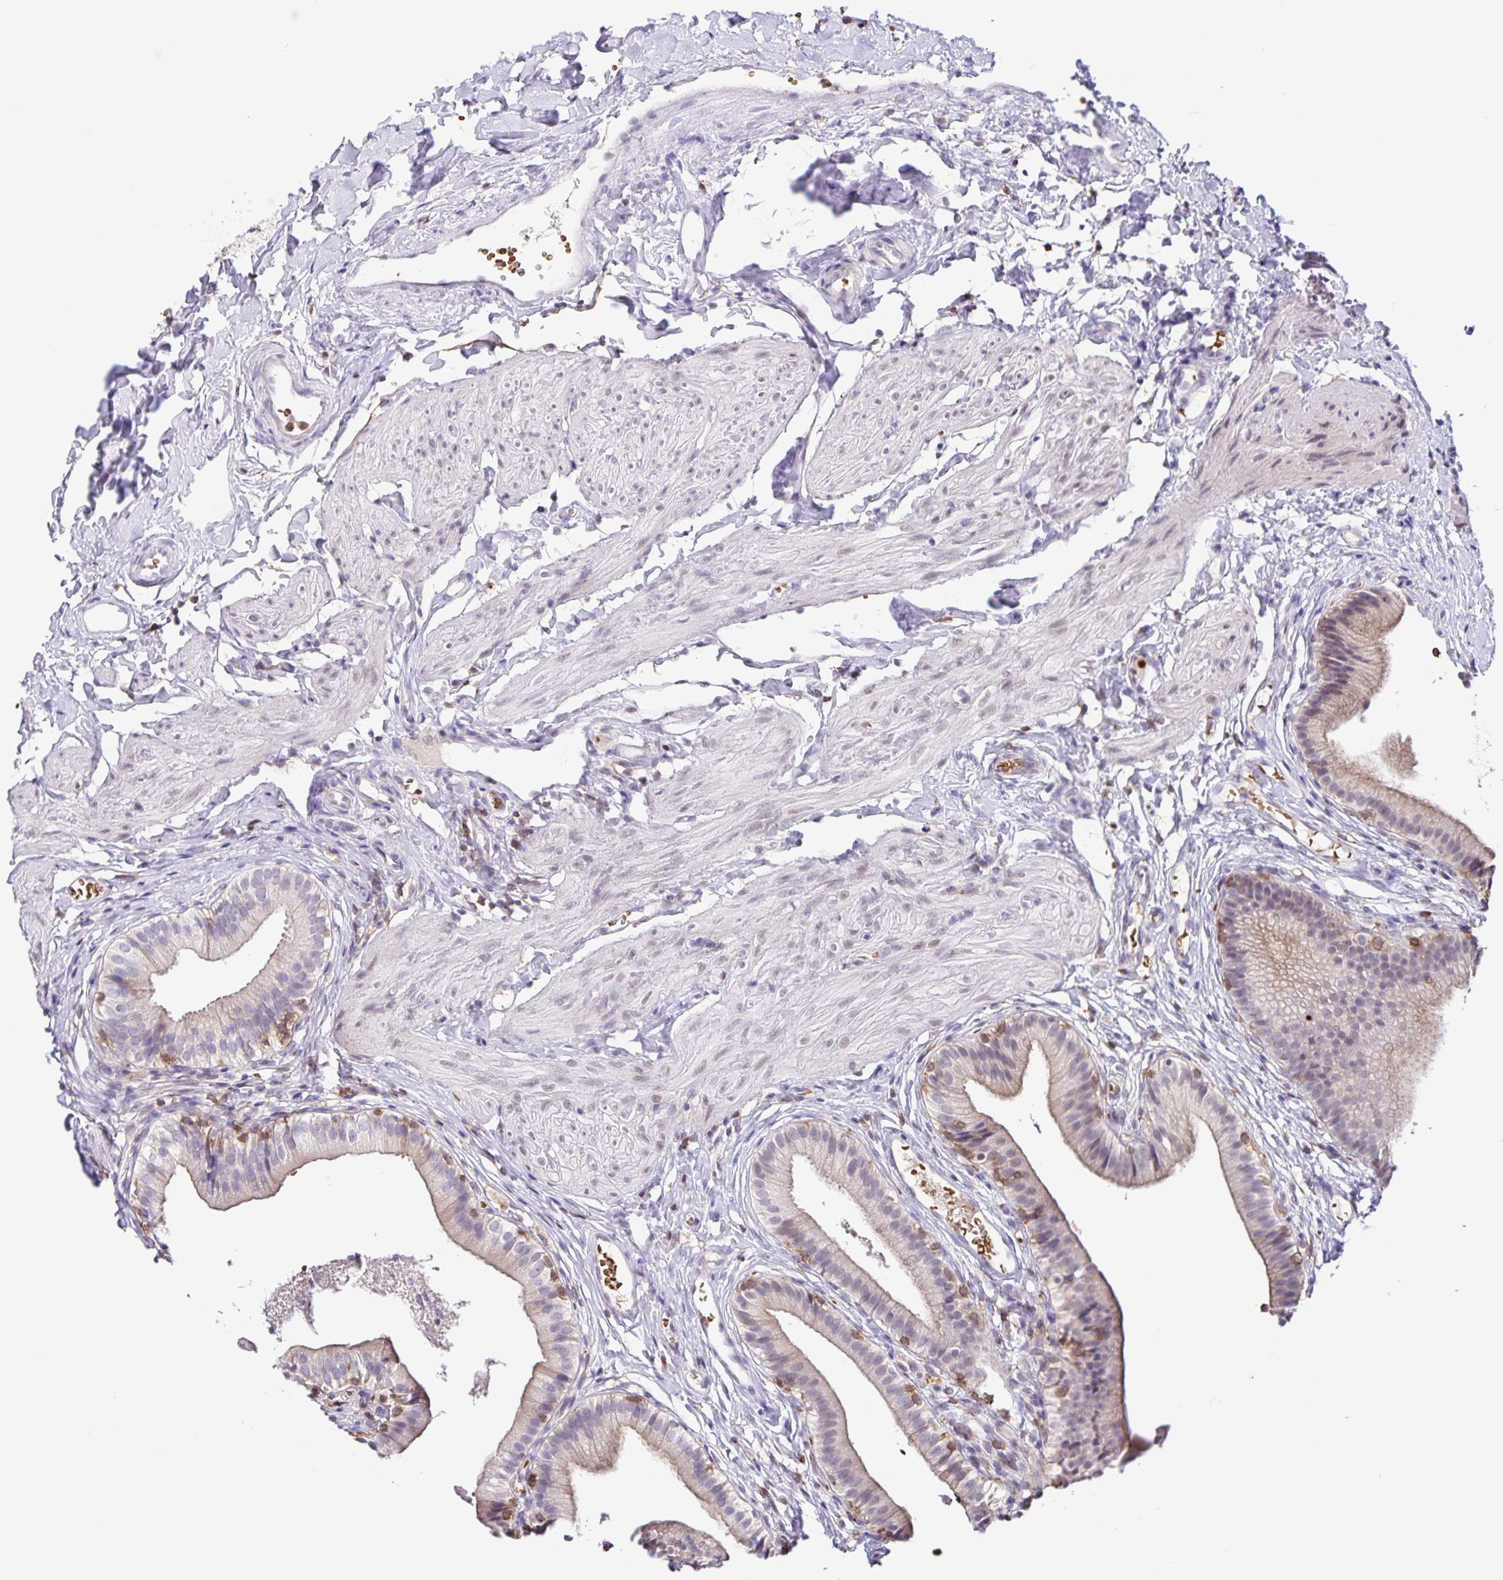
{"staining": {"intensity": "weak", "quantity": "<25%", "location": "cytoplasmic/membranous"}, "tissue": "gallbladder", "cell_type": "Glandular cells", "image_type": "normal", "snomed": [{"axis": "morphology", "description": "Normal tissue, NOS"}, {"axis": "topography", "description": "Gallbladder"}], "caption": "Protein analysis of benign gallbladder reveals no significant expression in glandular cells. The staining is performed using DAB (3,3'-diaminobenzidine) brown chromogen with nuclei counter-stained in using hematoxylin.", "gene": "STPG4", "patient": {"sex": "female", "age": 47}}